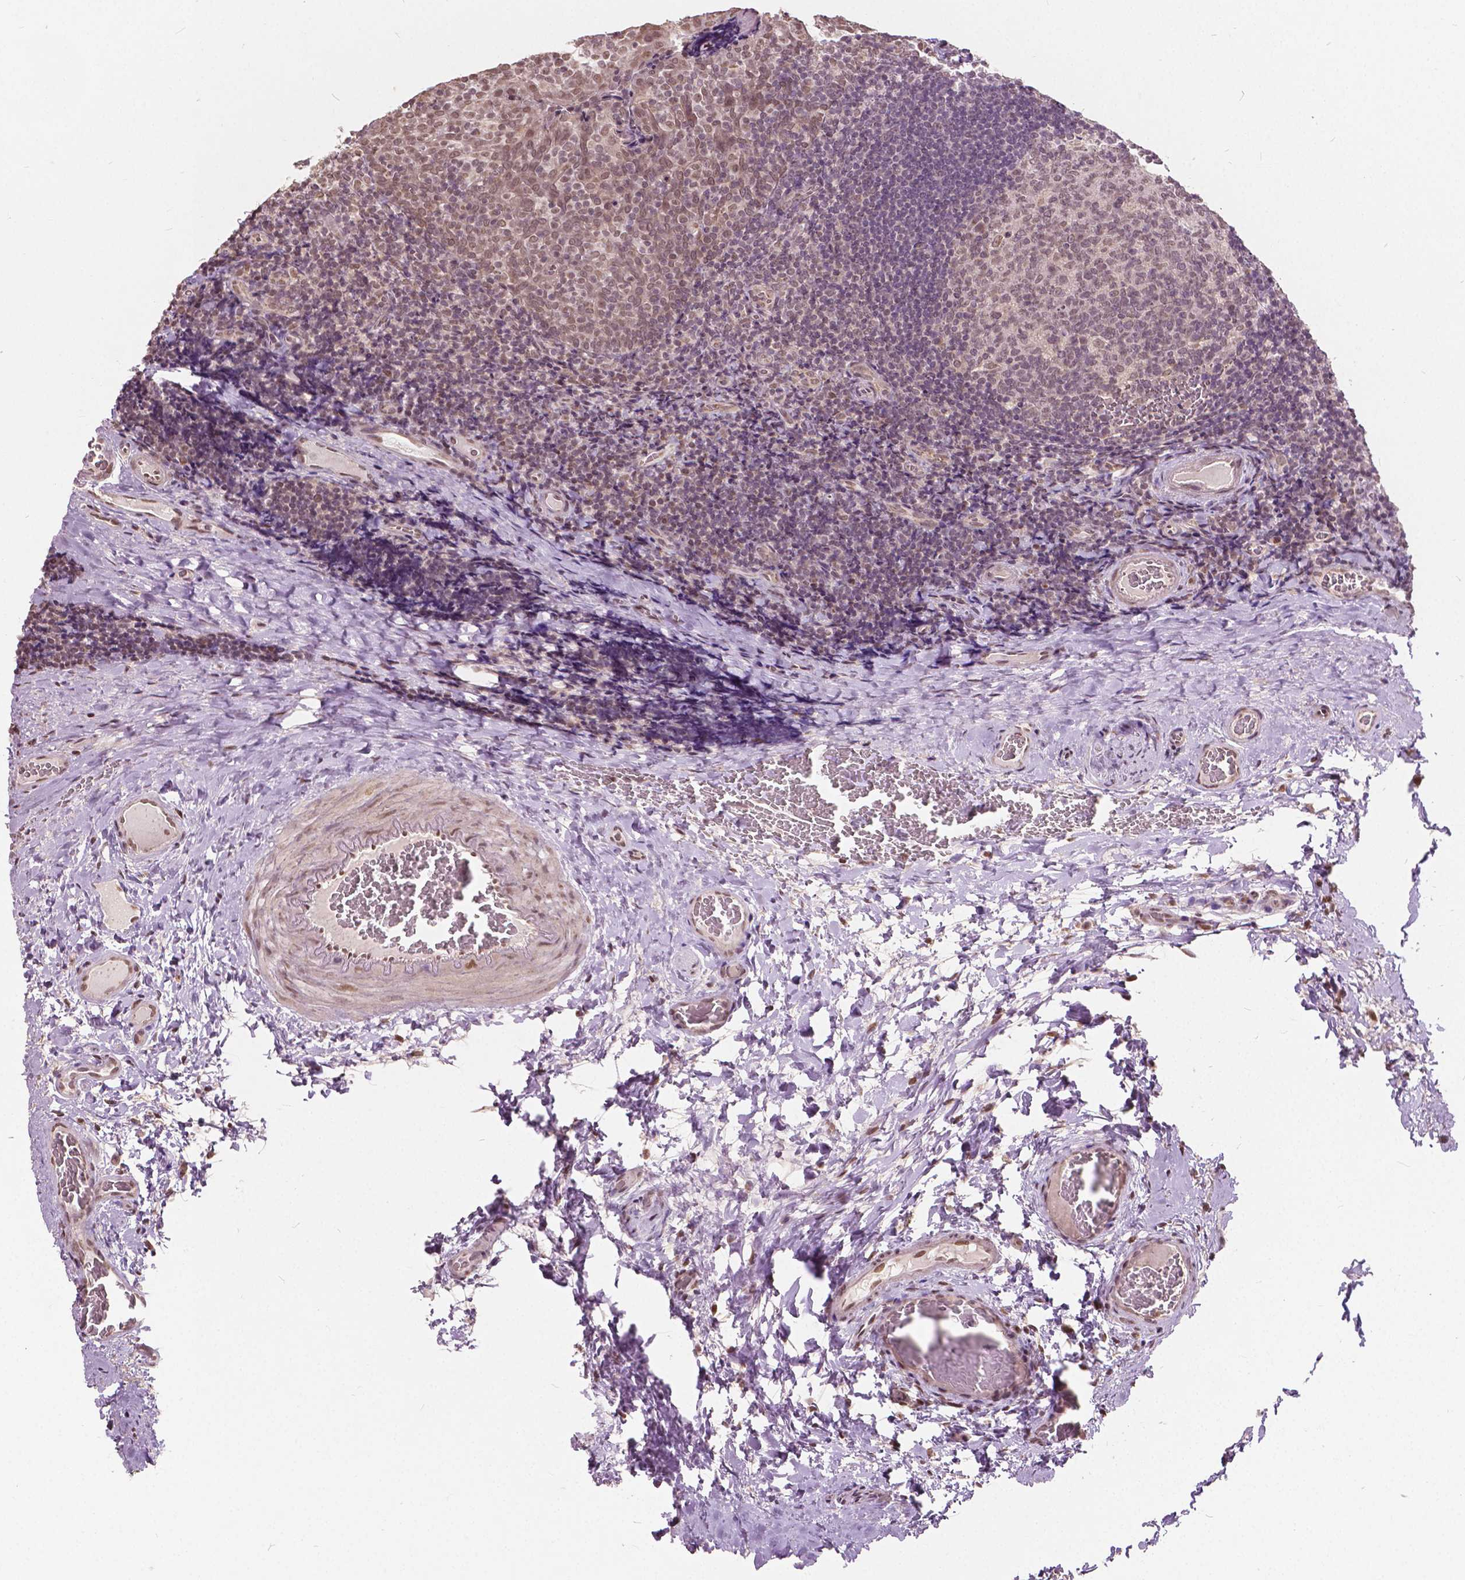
{"staining": {"intensity": "weak", "quantity": "25%-75%", "location": "nuclear"}, "tissue": "tonsil", "cell_type": "Germinal center cells", "image_type": "normal", "snomed": [{"axis": "morphology", "description": "Normal tissue, NOS"}, {"axis": "morphology", "description": "Inflammation, NOS"}, {"axis": "topography", "description": "Tonsil"}], "caption": "This photomicrograph exhibits immunohistochemistry (IHC) staining of normal human tonsil, with low weak nuclear expression in about 25%-75% of germinal center cells.", "gene": "HOXA10", "patient": {"sex": "female", "age": 31}}